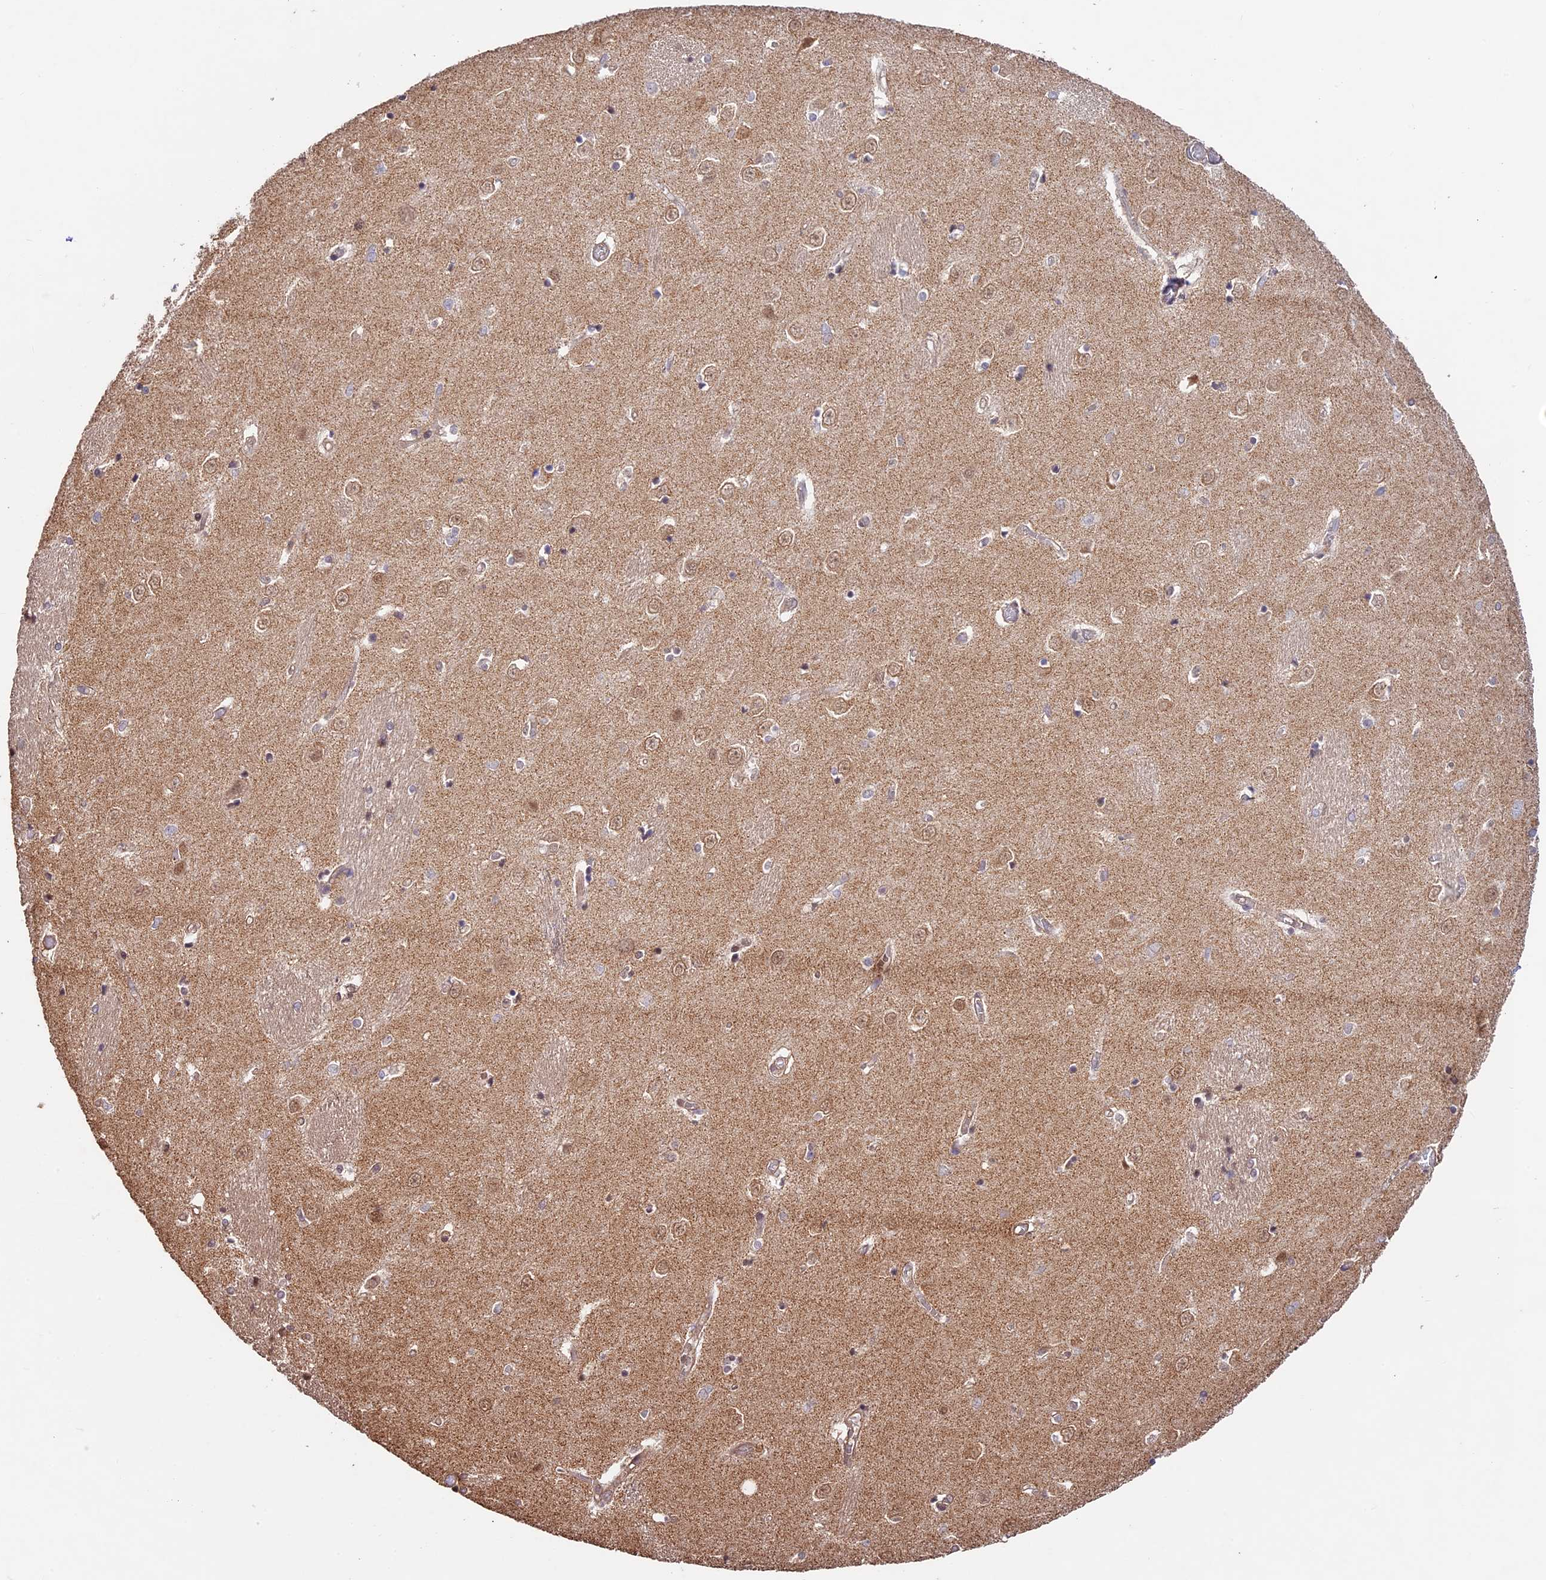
{"staining": {"intensity": "negative", "quantity": "none", "location": "none"}, "tissue": "caudate", "cell_type": "Glial cells", "image_type": "normal", "snomed": [{"axis": "morphology", "description": "Normal tissue, NOS"}, {"axis": "topography", "description": "Lateral ventricle wall"}], "caption": "This is a histopathology image of immunohistochemistry (IHC) staining of normal caudate, which shows no staining in glial cells.", "gene": "BCAS4", "patient": {"sex": "male", "age": 37}}